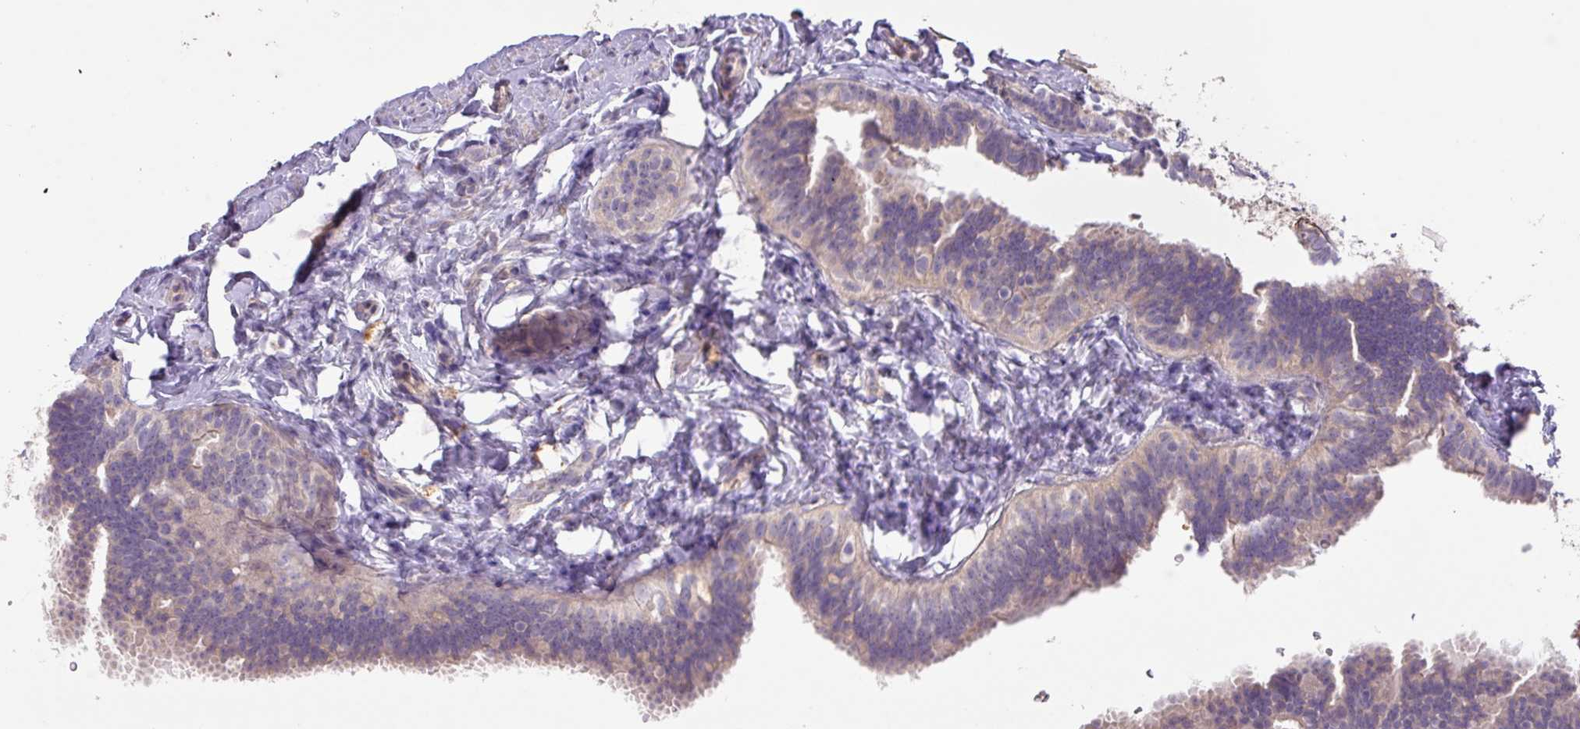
{"staining": {"intensity": "weak", "quantity": "25%-75%", "location": "cytoplasmic/membranous"}, "tissue": "fallopian tube", "cell_type": "Glandular cells", "image_type": "normal", "snomed": [{"axis": "morphology", "description": "Normal tissue, NOS"}, {"axis": "topography", "description": "Fallopian tube"}], "caption": "Glandular cells reveal low levels of weak cytoplasmic/membranous expression in about 25%-75% of cells in normal fallopian tube.", "gene": "PRADC1", "patient": {"sex": "female", "age": 65}}